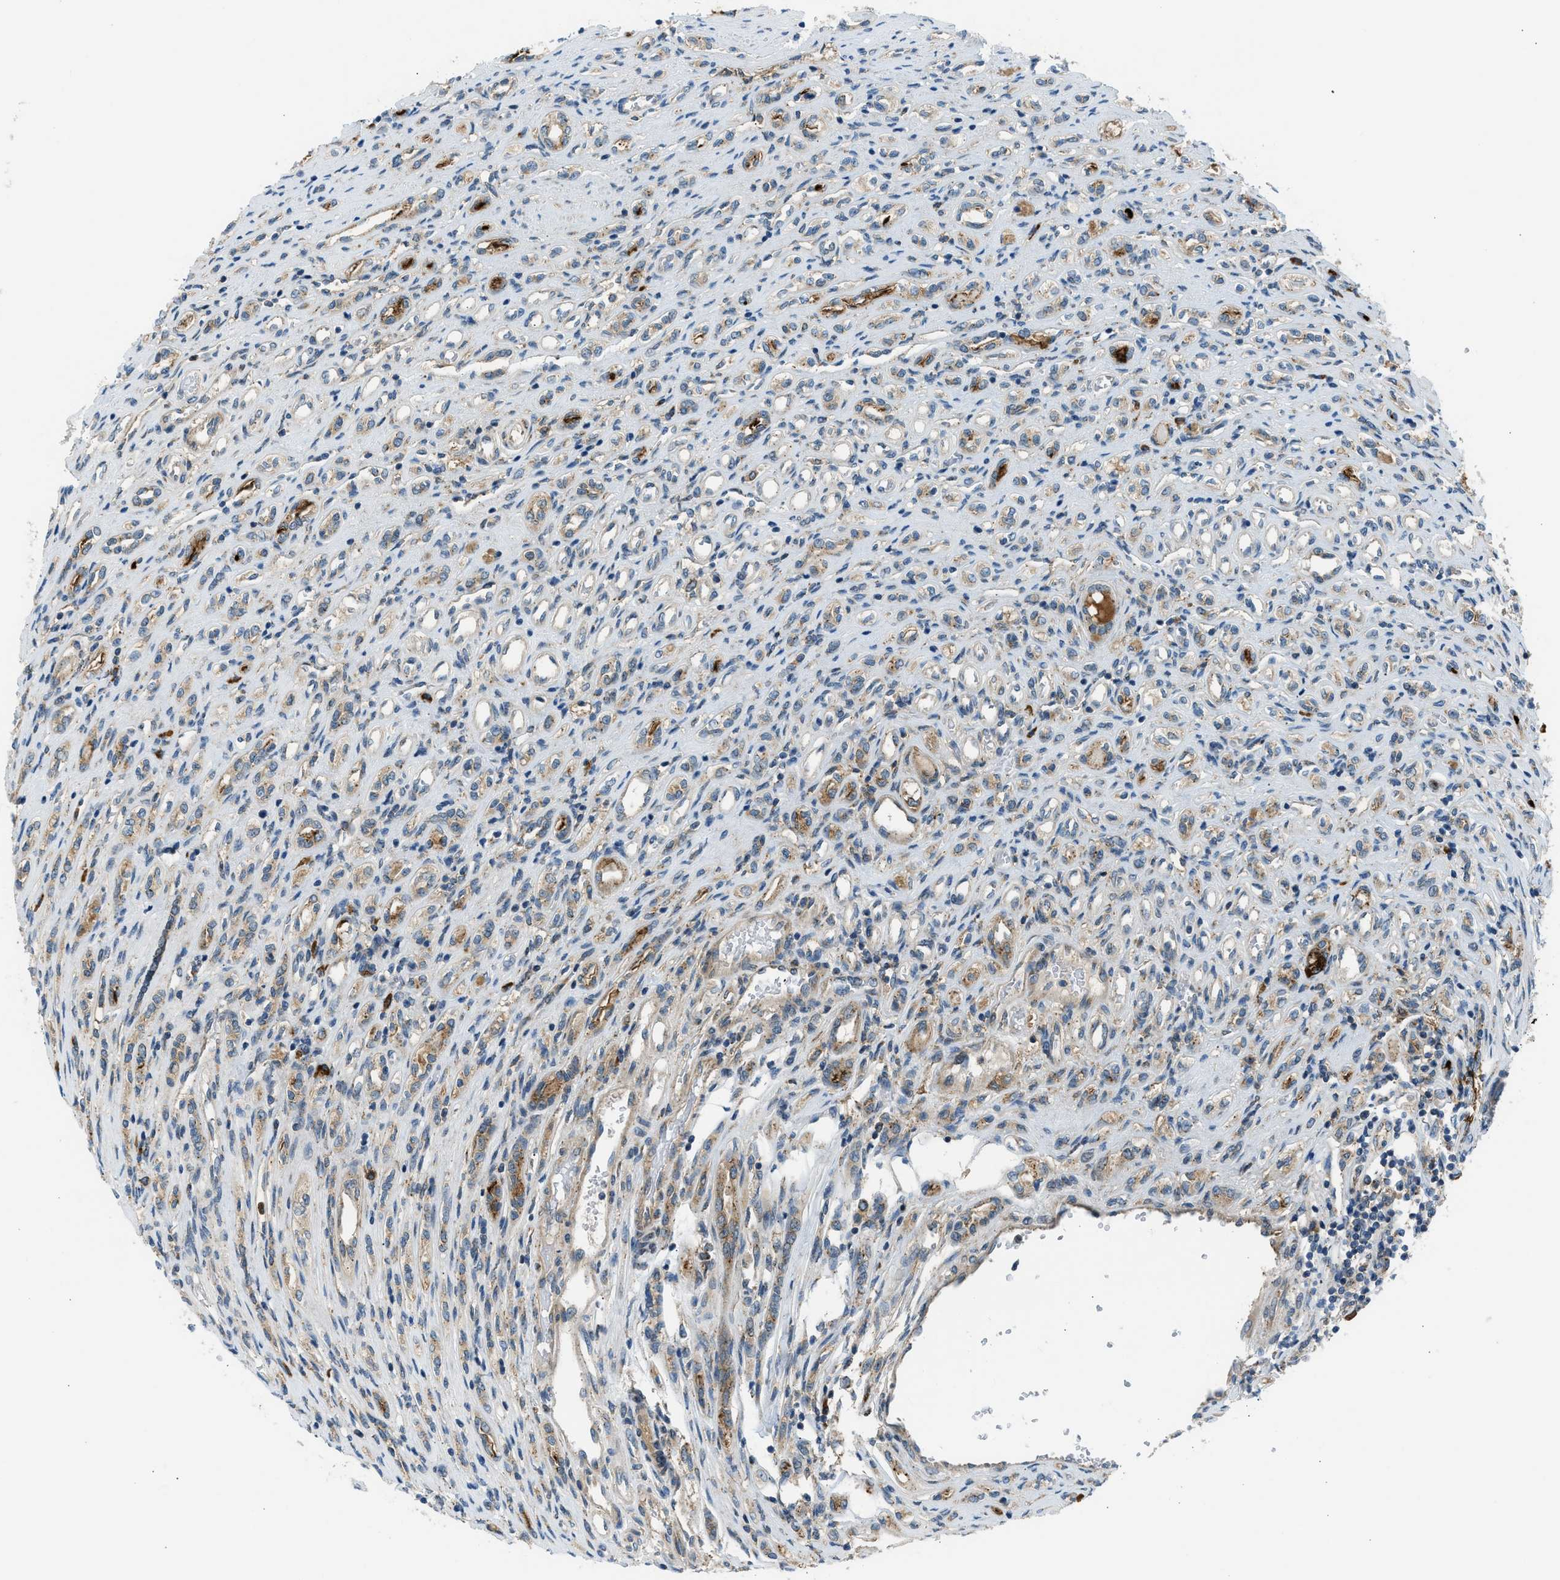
{"staining": {"intensity": "weak", "quantity": ">75%", "location": "cytoplasmic/membranous"}, "tissue": "renal cancer", "cell_type": "Tumor cells", "image_type": "cancer", "snomed": [{"axis": "morphology", "description": "Adenocarcinoma, NOS"}, {"axis": "topography", "description": "Kidney"}], "caption": "Tumor cells reveal low levels of weak cytoplasmic/membranous positivity in about >75% of cells in human adenocarcinoma (renal).", "gene": "EDARADD", "patient": {"sex": "female", "age": 70}}